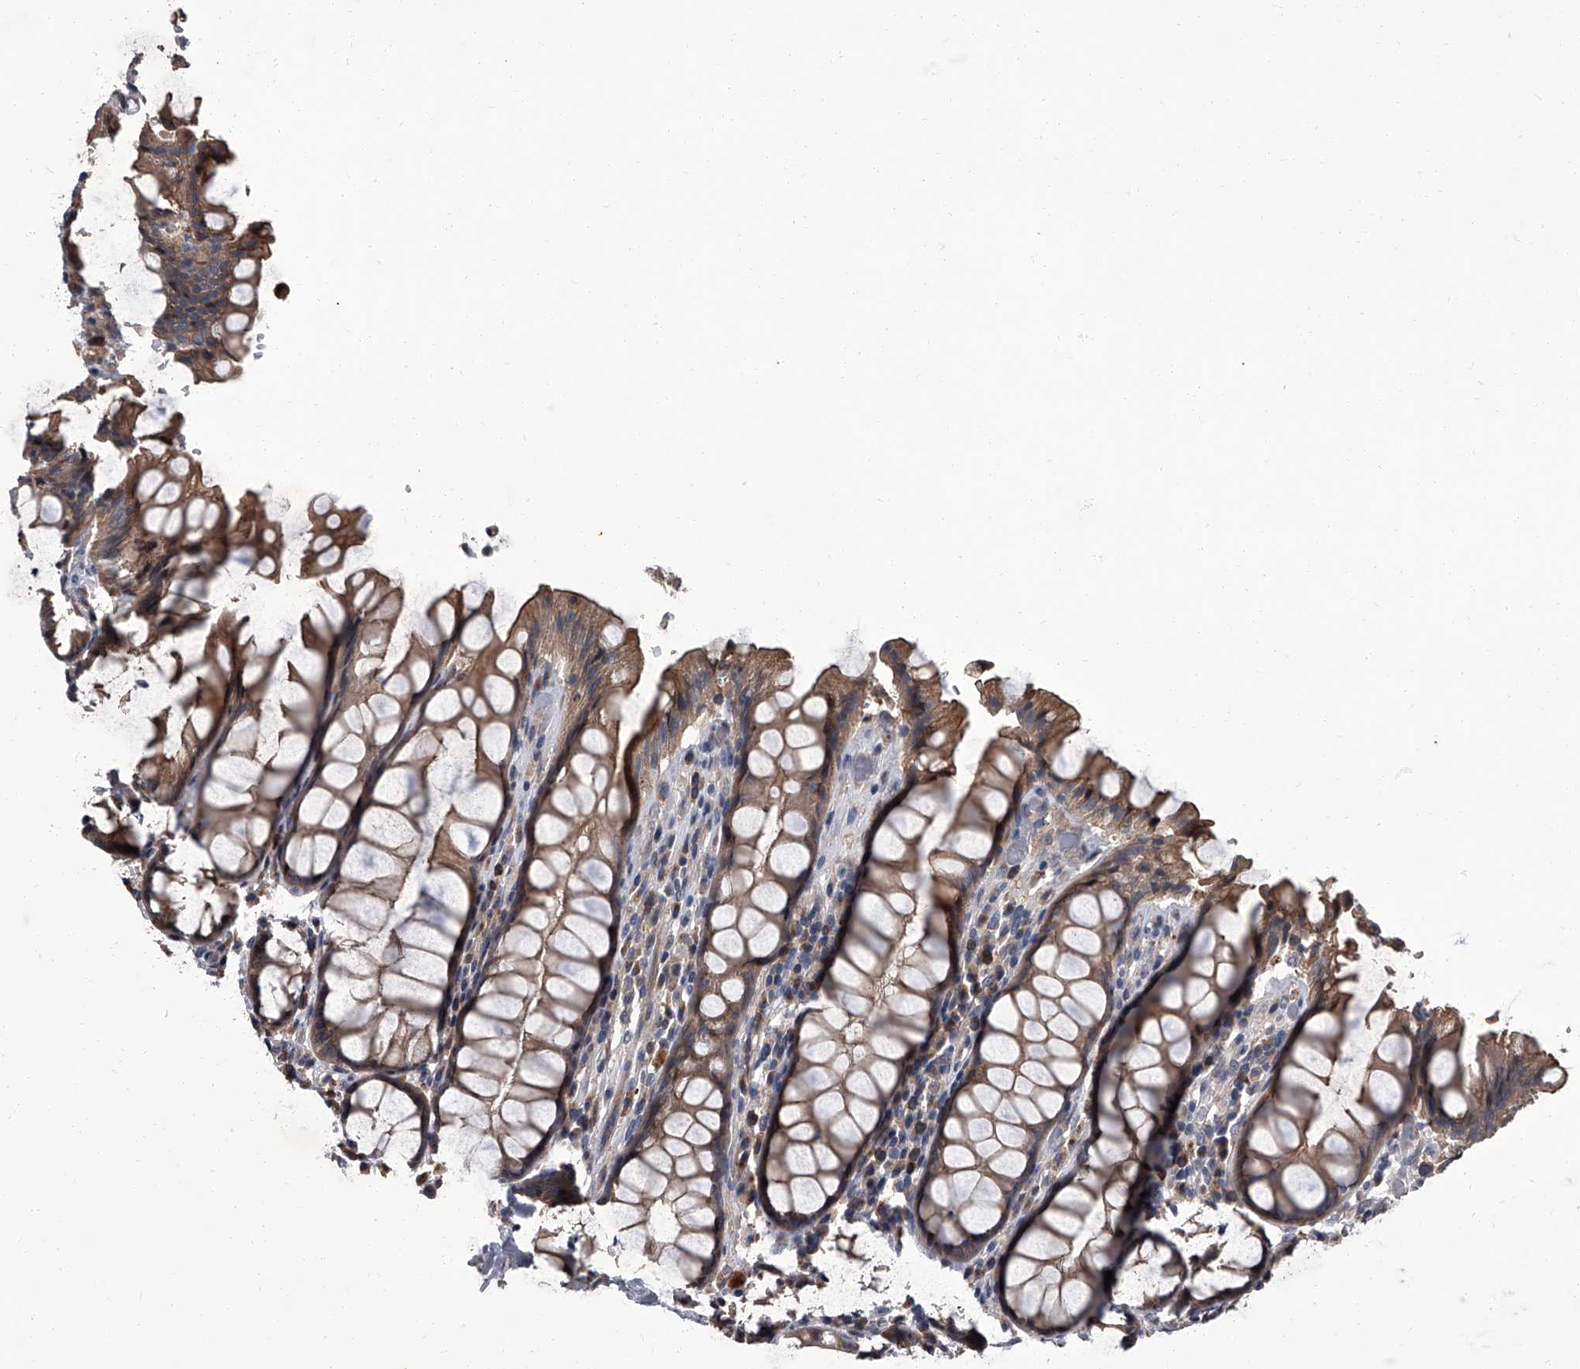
{"staining": {"intensity": "moderate", "quantity": ">75%", "location": "cytoplasmic/membranous"}, "tissue": "rectum", "cell_type": "Glandular cells", "image_type": "normal", "snomed": [{"axis": "morphology", "description": "Normal tissue, NOS"}, {"axis": "topography", "description": "Rectum"}], "caption": "Brown immunohistochemical staining in unremarkable human rectum displays moderate cytoplasmic/membranous staining in about >75% of glandular cells.", "gene": "SIRT4", "patient": {"sex": "male", "age": 64}}